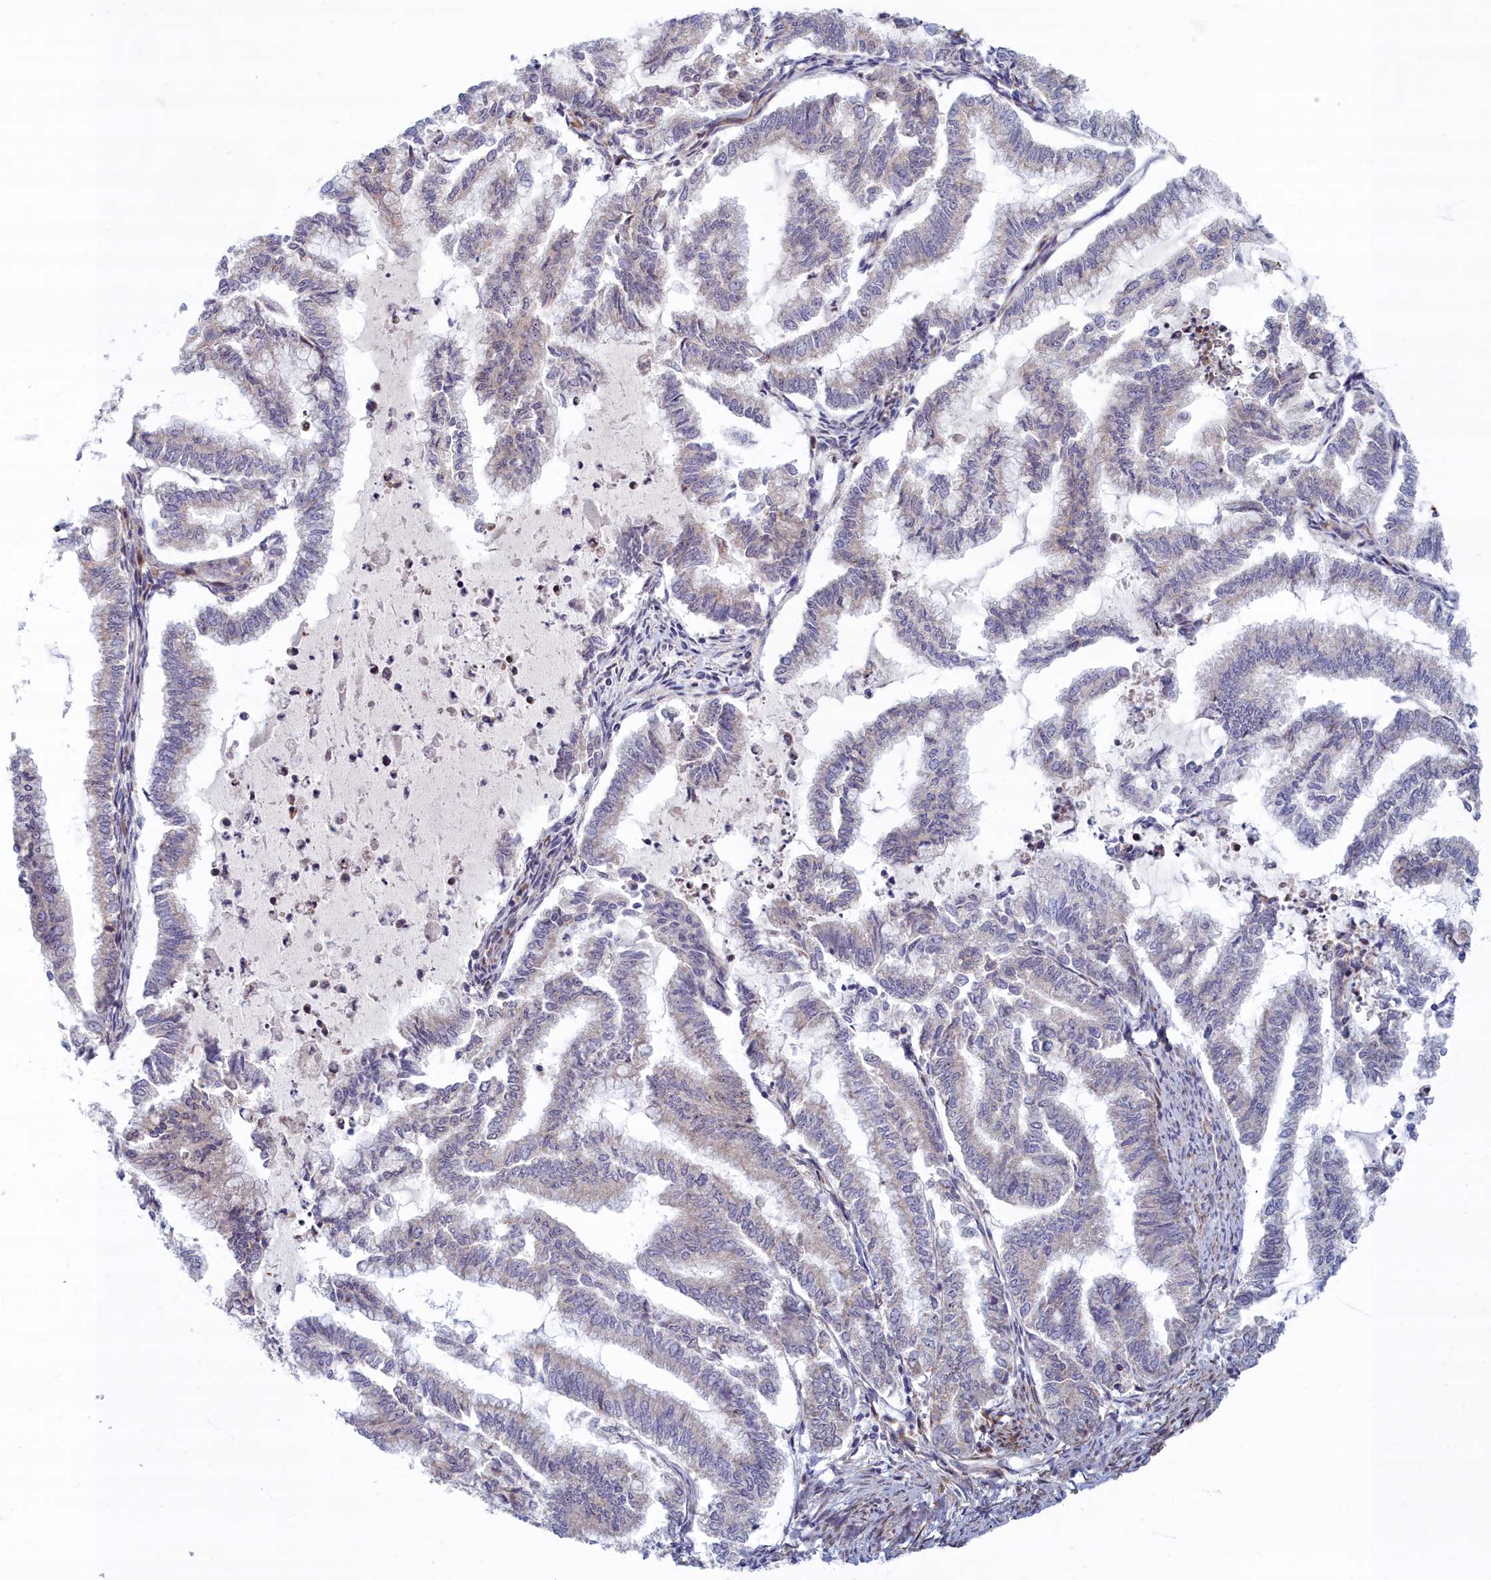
{"staining": {"intensity": "weak", "quantity": "<25%", "location": "cytoplasmic/membranous"}, "tissue": "endometrial cancer", "cell_type": "Tumor cells", "image_type": "cancer", "snomed": [{"axis": "morphology", "description": "Adenocarcinoma, NOS"}, {"axis": "topography", "description": "Endometrium"}], "caption": "Human endometrial adenocarcinoma stained for a protein using immunohistochemistry (IHC) shows no positivity in tumor cells.", "gene": "C15orf40", "patient": {"sex": "female", "age": 79}}